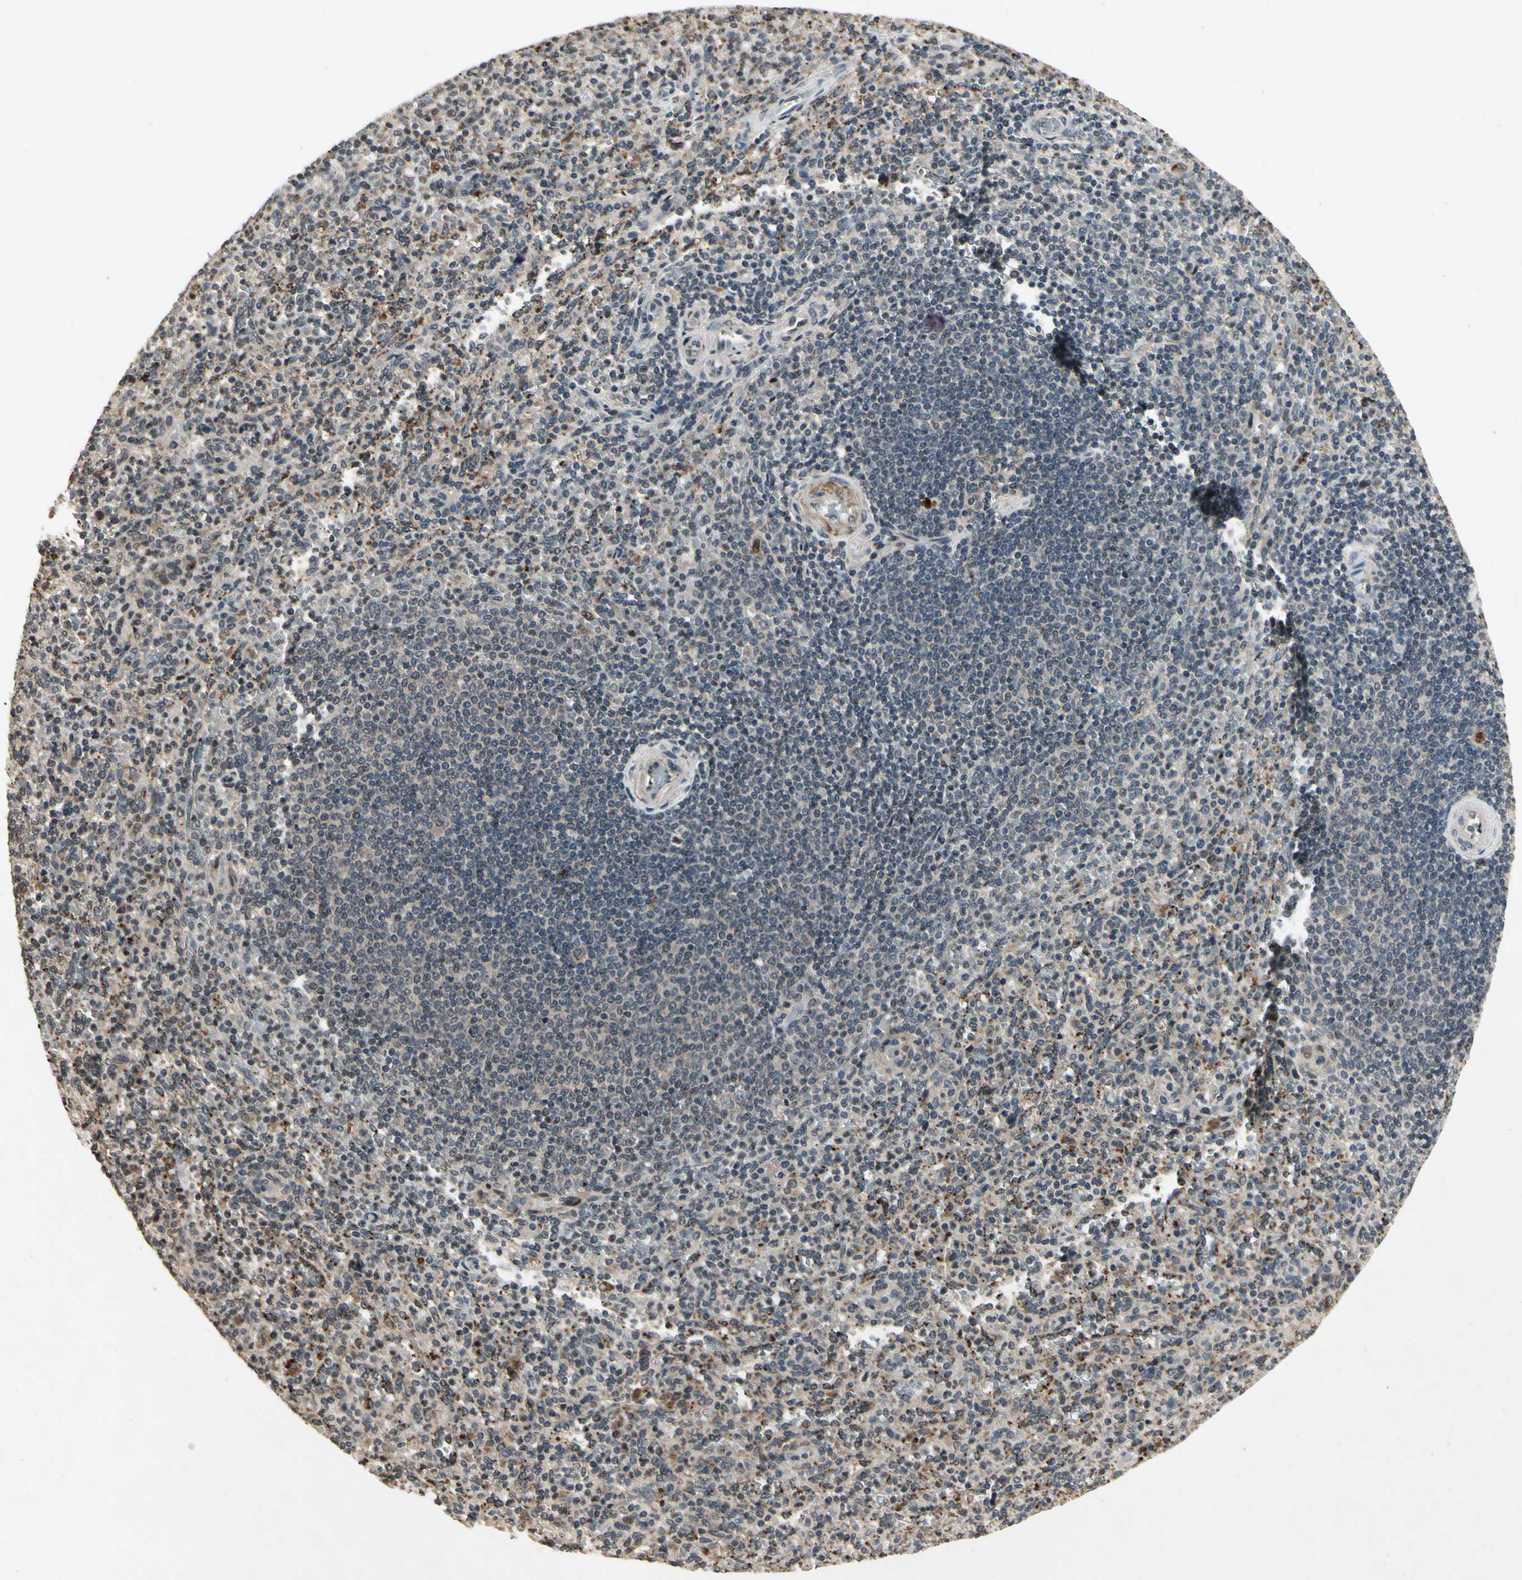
{"staining": {"intensity": "moderate", "quantity": "<25%", "location": "cytoplasmic/membranous"}, "tissue": "spleen", "cell_type": "Cells in red pulp", "image_type": "normal", "snomed": [{"axis": "morphology", "description": "Normal tissue, NOS"}, {"axis": "topography", "description": "Spleen"}], "caption": "Protein analysis of normal spleen reveals moderate cytoplasmic/membranous expression in approximately <25% of cells in red pulp.", "gene": "DPY19L3", "patient": {"sex": "male", "age": 36}}